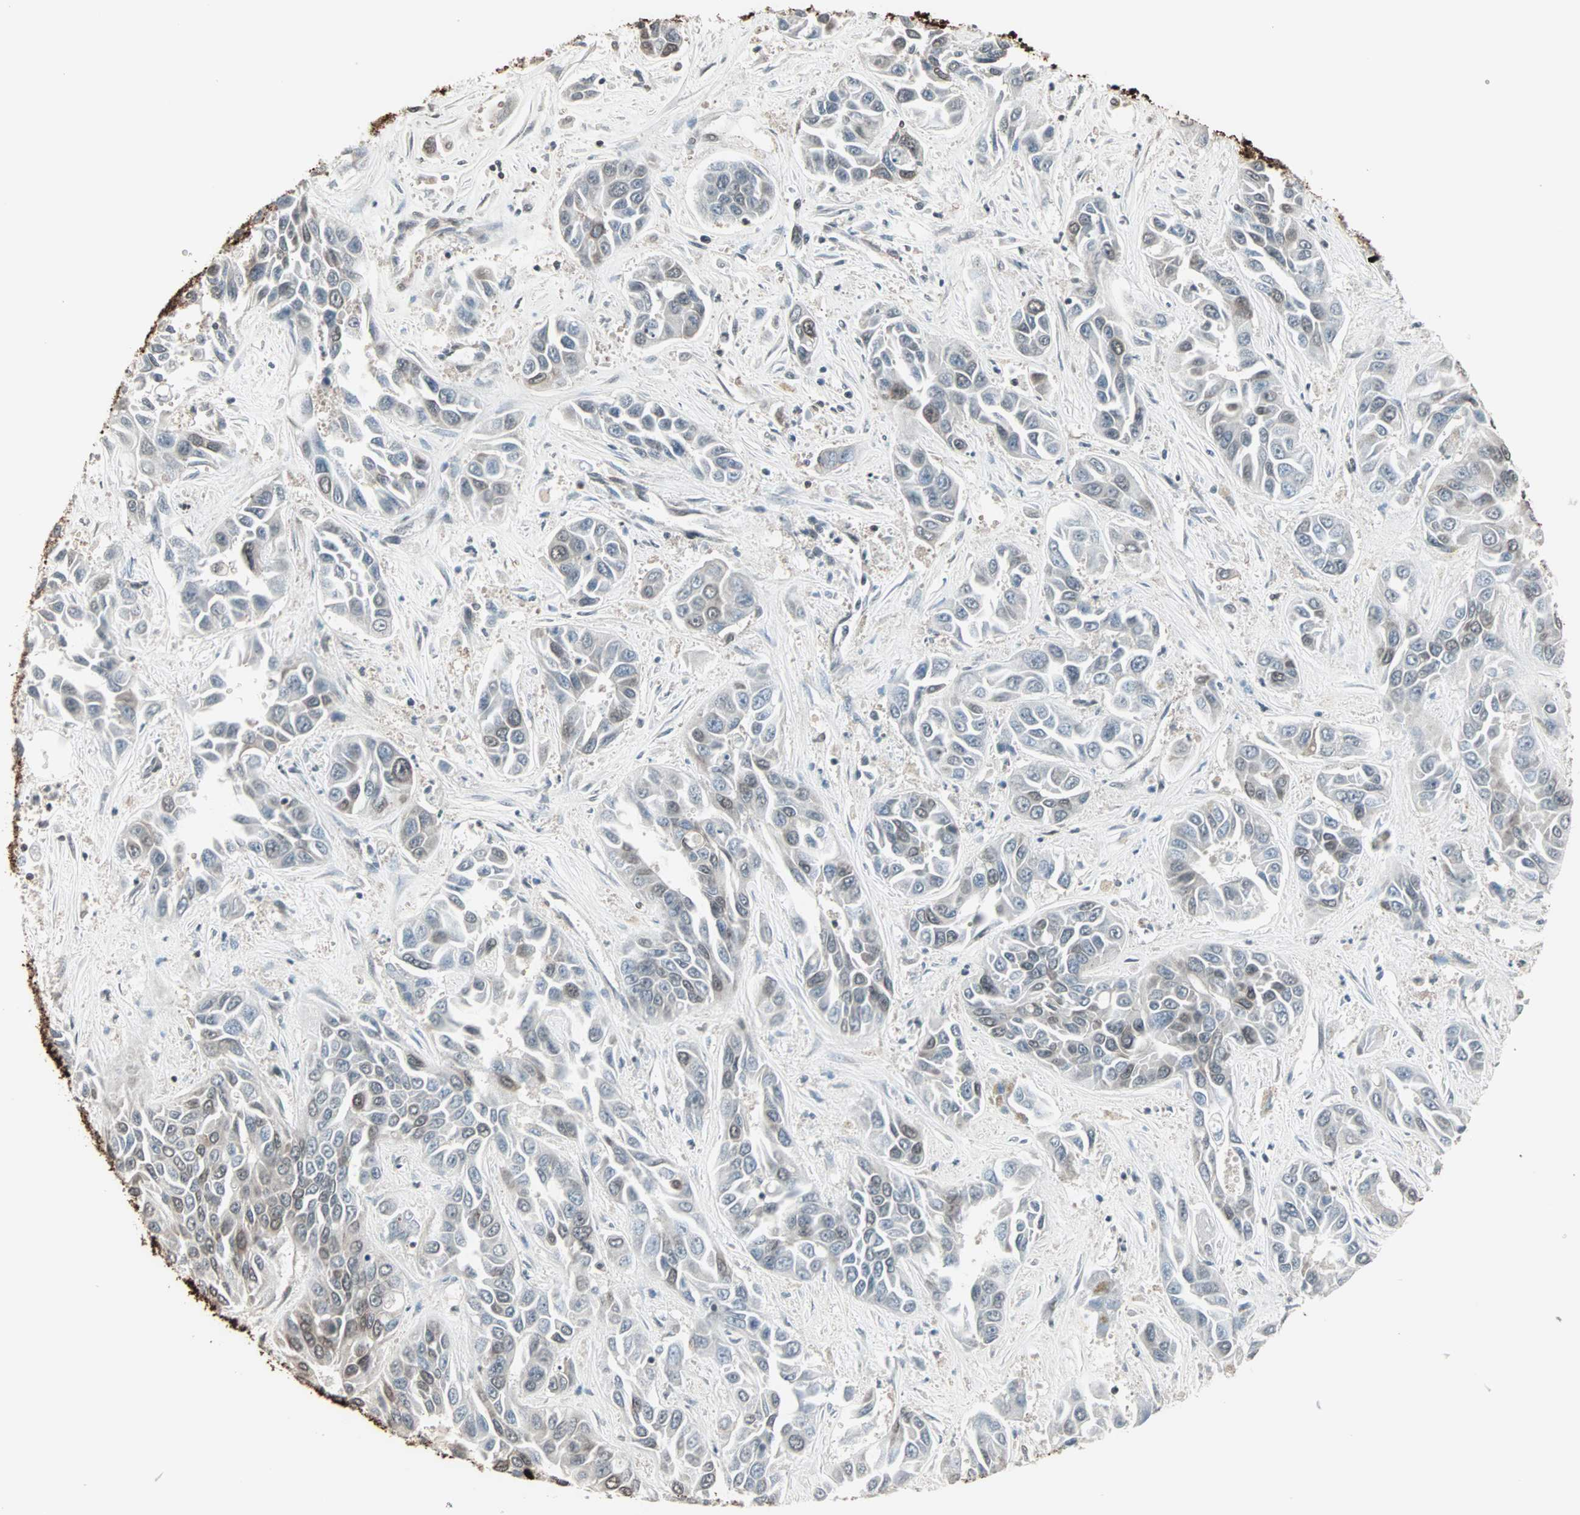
{"staining": {"intensity": "weak", "quantity": "<25%", "location": "cytoplasmic/membranous"}, "tissue": "liver cancer", "cell_type": "Tumor cells", "image_type": "cancer", "snomed": [{"axis": "morphology", "description": "Cholangiocarcinoma"}, {"axis": "topography", "description": "Liver"}], "caption": "Immunohistochemistry (IHC) histopathology image of human cholangiocarcinoma (liver) stained for a protein (brown), which demonstrates no expression in tumor cells.", "gene": "CBLC", "patient": {"sex": "female", "age": 52}}